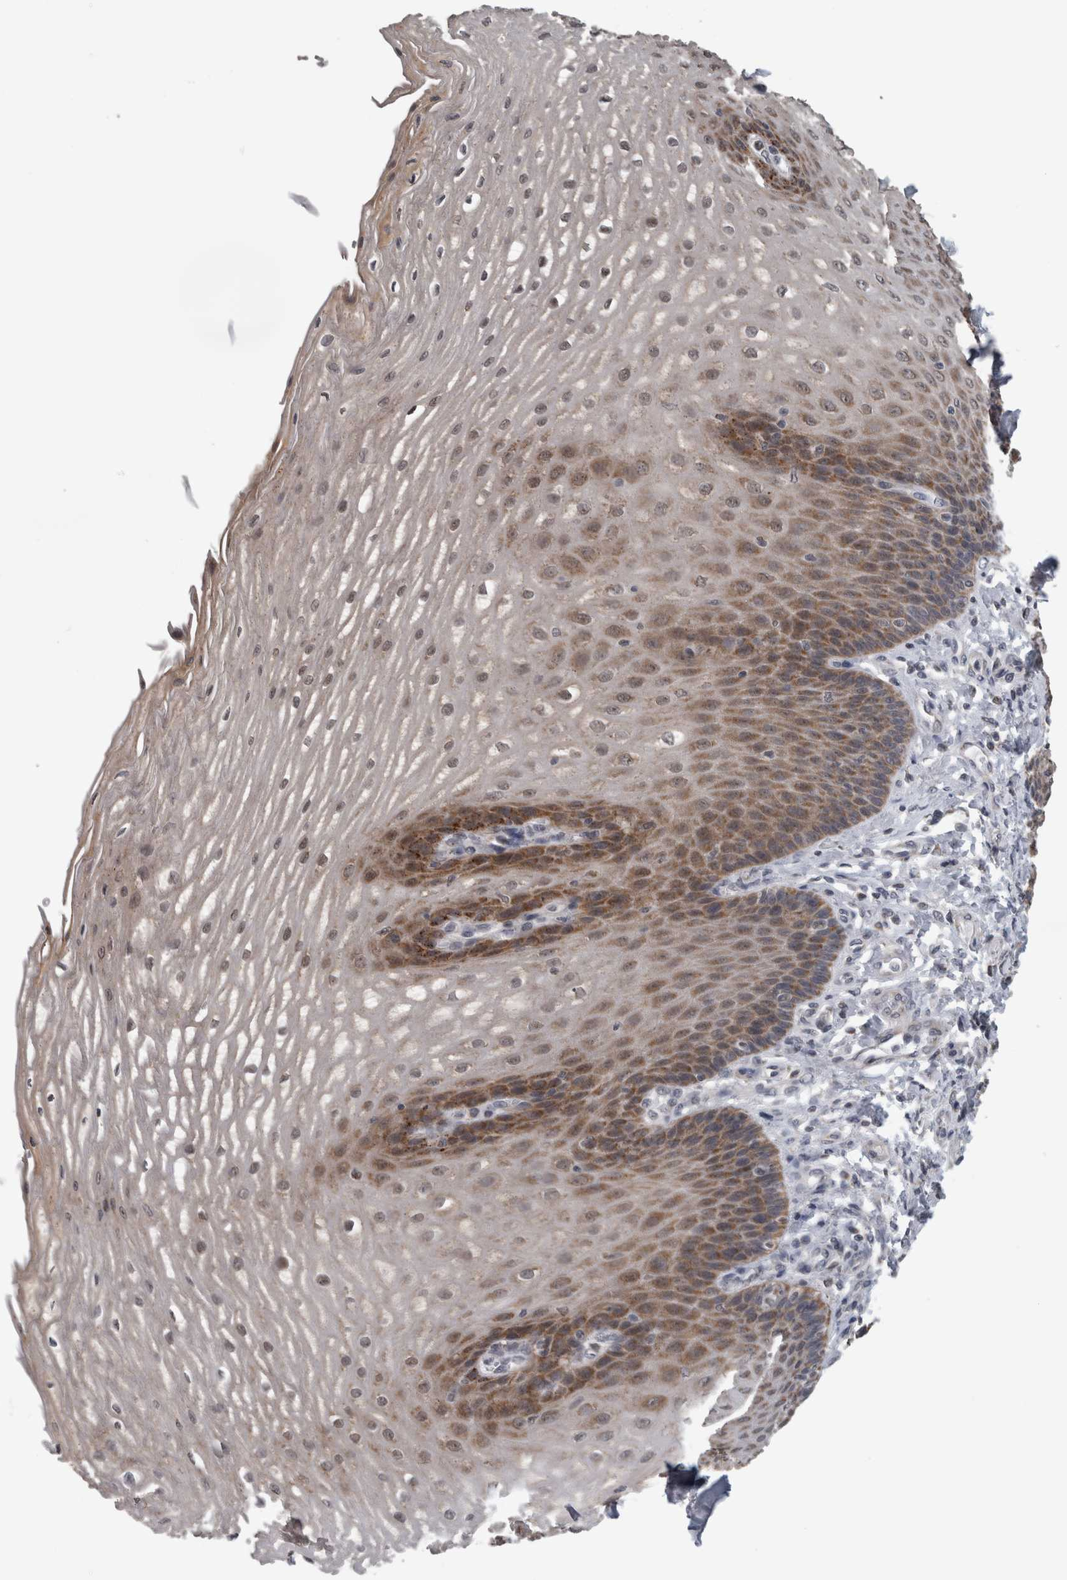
{"staining": {"intensity": "moderate", "quantity": "25%-75%", "location": "cytoplasmic/membranous,nuclear"}, "tissue": "esophagus", "cell_type": "Squamous epithelial cells", "image_type": "normal", "snomed": [{"axis": "morphology", "description": "Normal tissue, NOS"}, {"axis": "topography", "description": "Esophagus"}], "caption": "A photomicrograph of human esophagus stained for a protein exhibits moderate cytoplasmic/membranous,nuclear brown staining in squamous epithelial cells. Nuclei are stained in blue.", "gene": "OR2K2", "patient": {"sex": "male", "age": 54}}